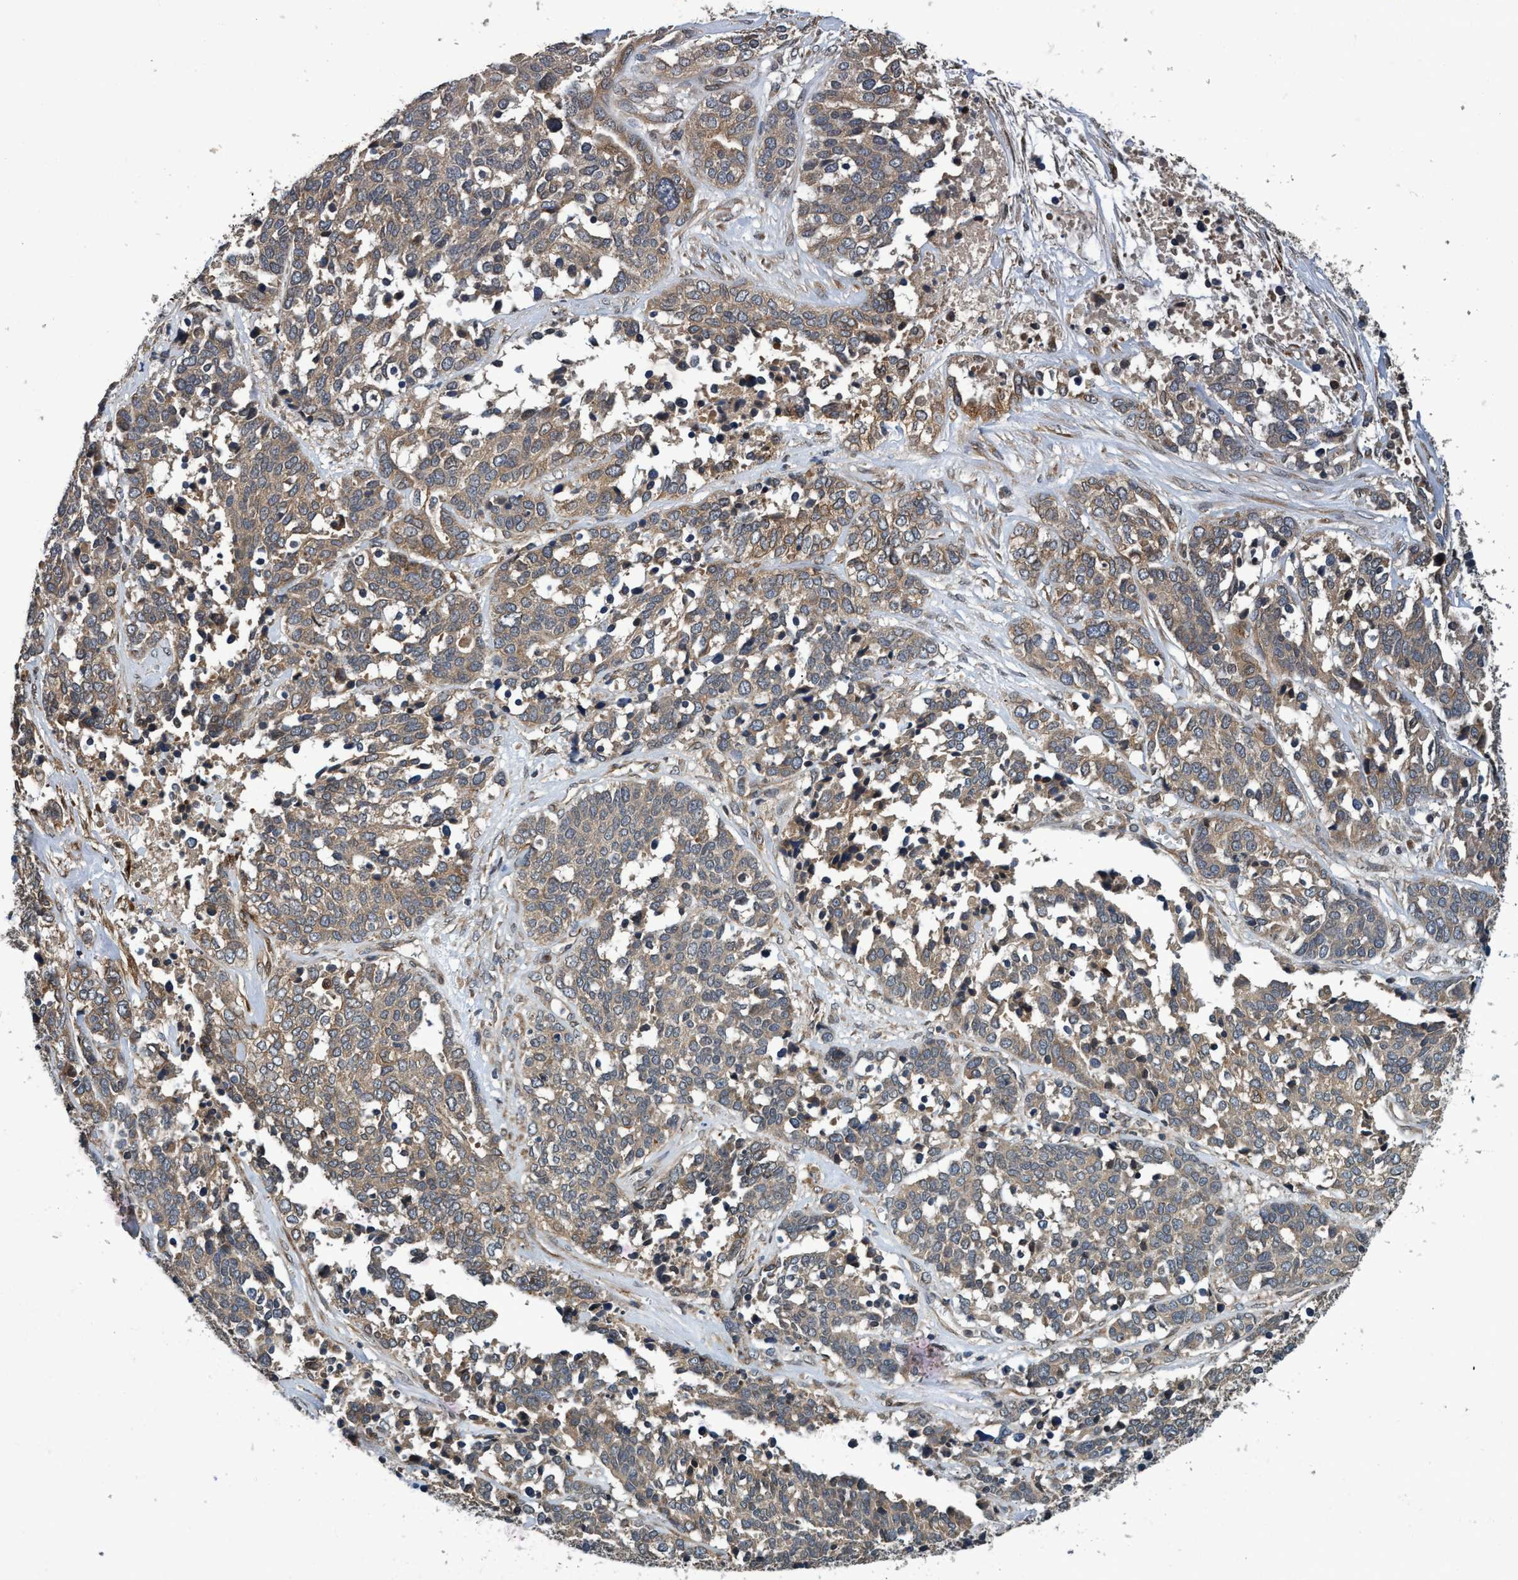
{"staining": {"intensity": "weak", "quantity": "<25%", "location": "cytoplasmic/membranous"}, "tissue": "ovarian cancer", "cell_type": "Tumor cells", "image_type": "cancer", "snomed": [{"axis": "morphology", "description": "Cystadenocarcinoma, serous, NOS"}, {"axis": "topography", "description": "Ovary"}], "caption": "Immunohistochemical staining of human ovarian serous cystadenocarcinoma displays no significant staining in tumor cells.", "gene": "MACC1", "patient": {"sex": "female", "age": 44}}